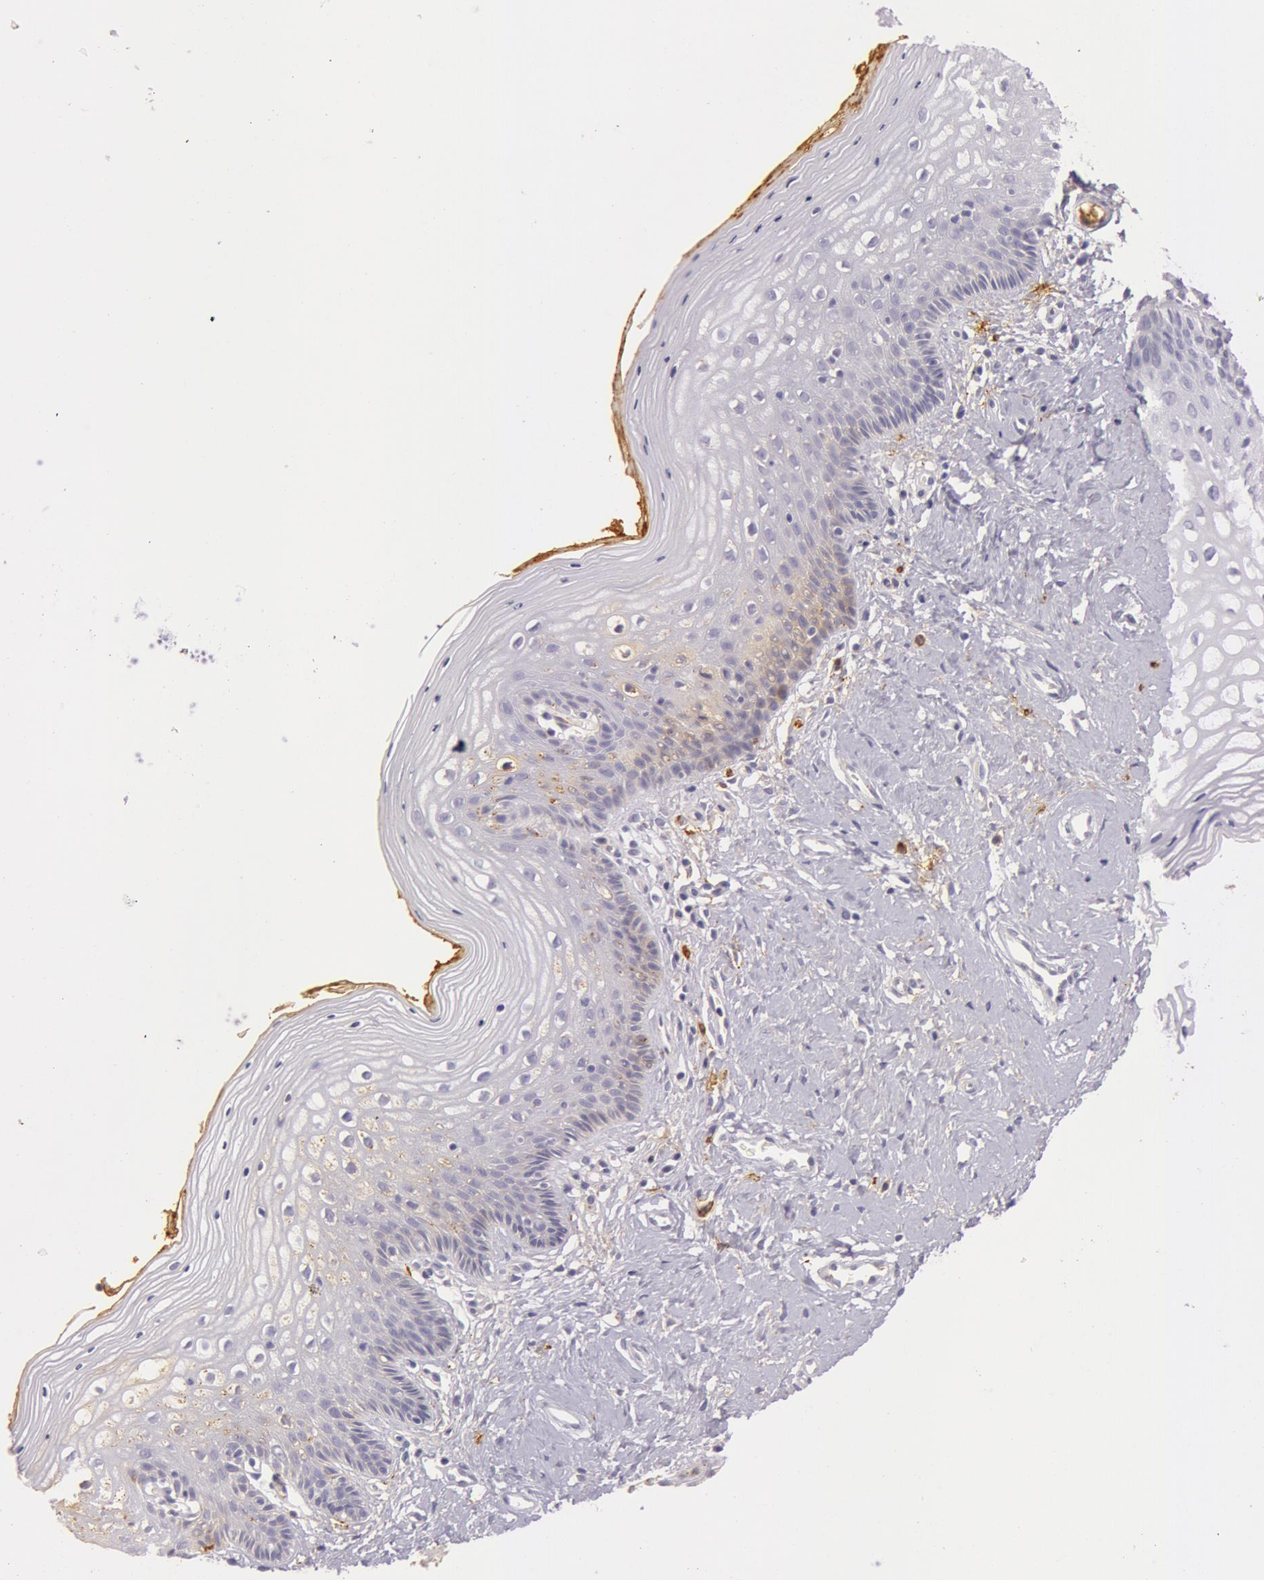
{"staining": {"intensity": "weak", "quantity": "<25%", "location": "cytoplasmic/membranous"}, "tissue": "vagina", "cell_type": "Squamous epithelial cells", "image_type": "normal", "snomed": [{"axis": "morphology", "description": "Normal tissue, NOS"}, {"axis": "topography", "description": "Vagina"}], "caption": "Histopathology image shows no protein expression in squamous epithelial cells of benign vagina.", "gene": "C4BPA", "patient": {"sex": "female", "age": 46}}